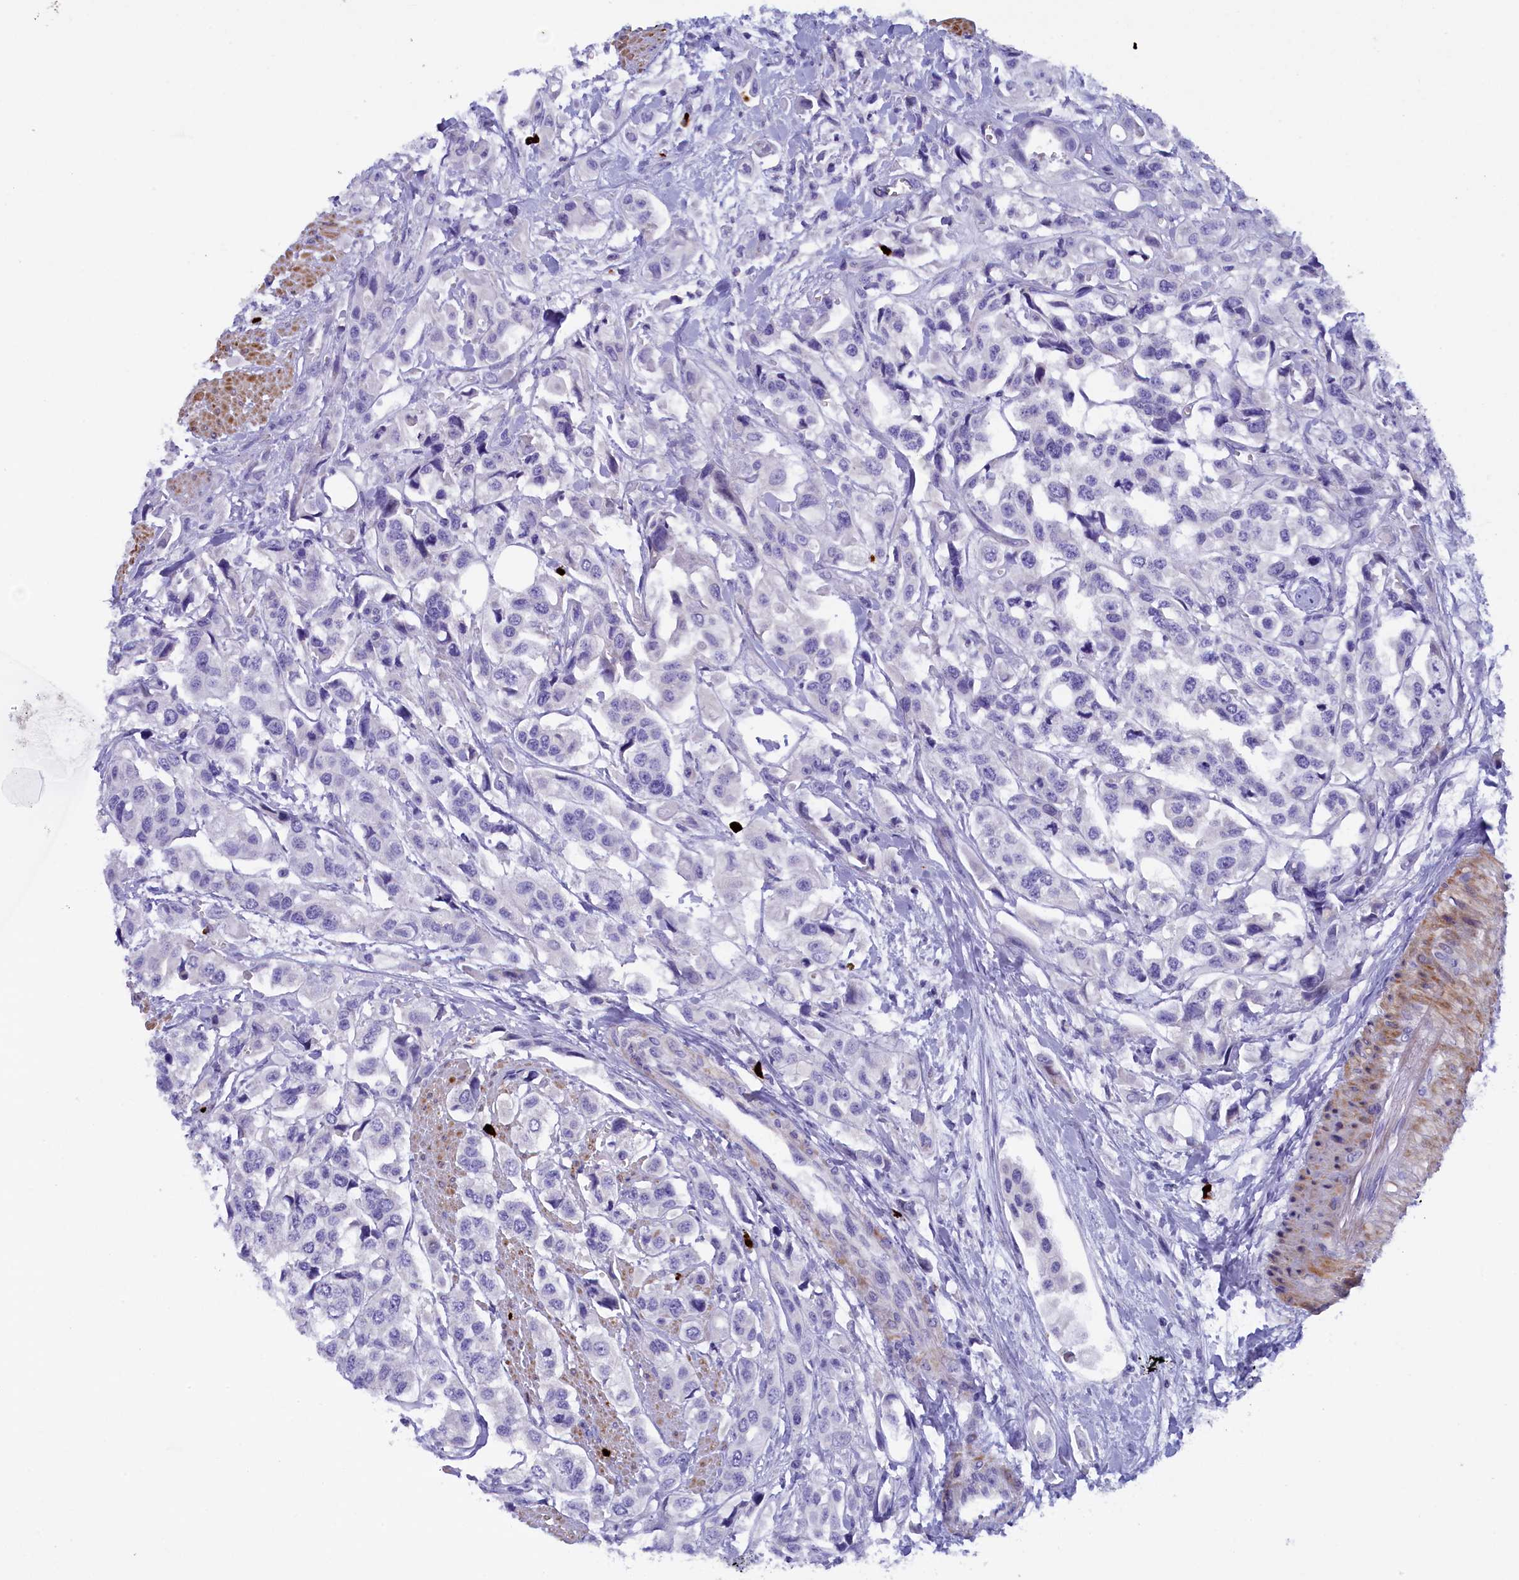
{"staining": {"intensity": "negative", "quantity": "none", "location": "none"}, "tissue": "urothelial cancer", "cell_type": "Tumor cells", "image_type": "cancer", "snomed": [{"axis": "morphology", "description": "Urothelial carcinoma, High grade"}, {"axis": "topography", "description": "Urinary bladder"}], "caption": "This micrograph is of high-grade urothelial carcinoma stained with immunohistochemistry to label a protein in brown with the nuclei are counter-stained blue. There is no positivity in tumor cells.", "gene": "RTTN", "patient": {"sex": "male", "age": 67}}